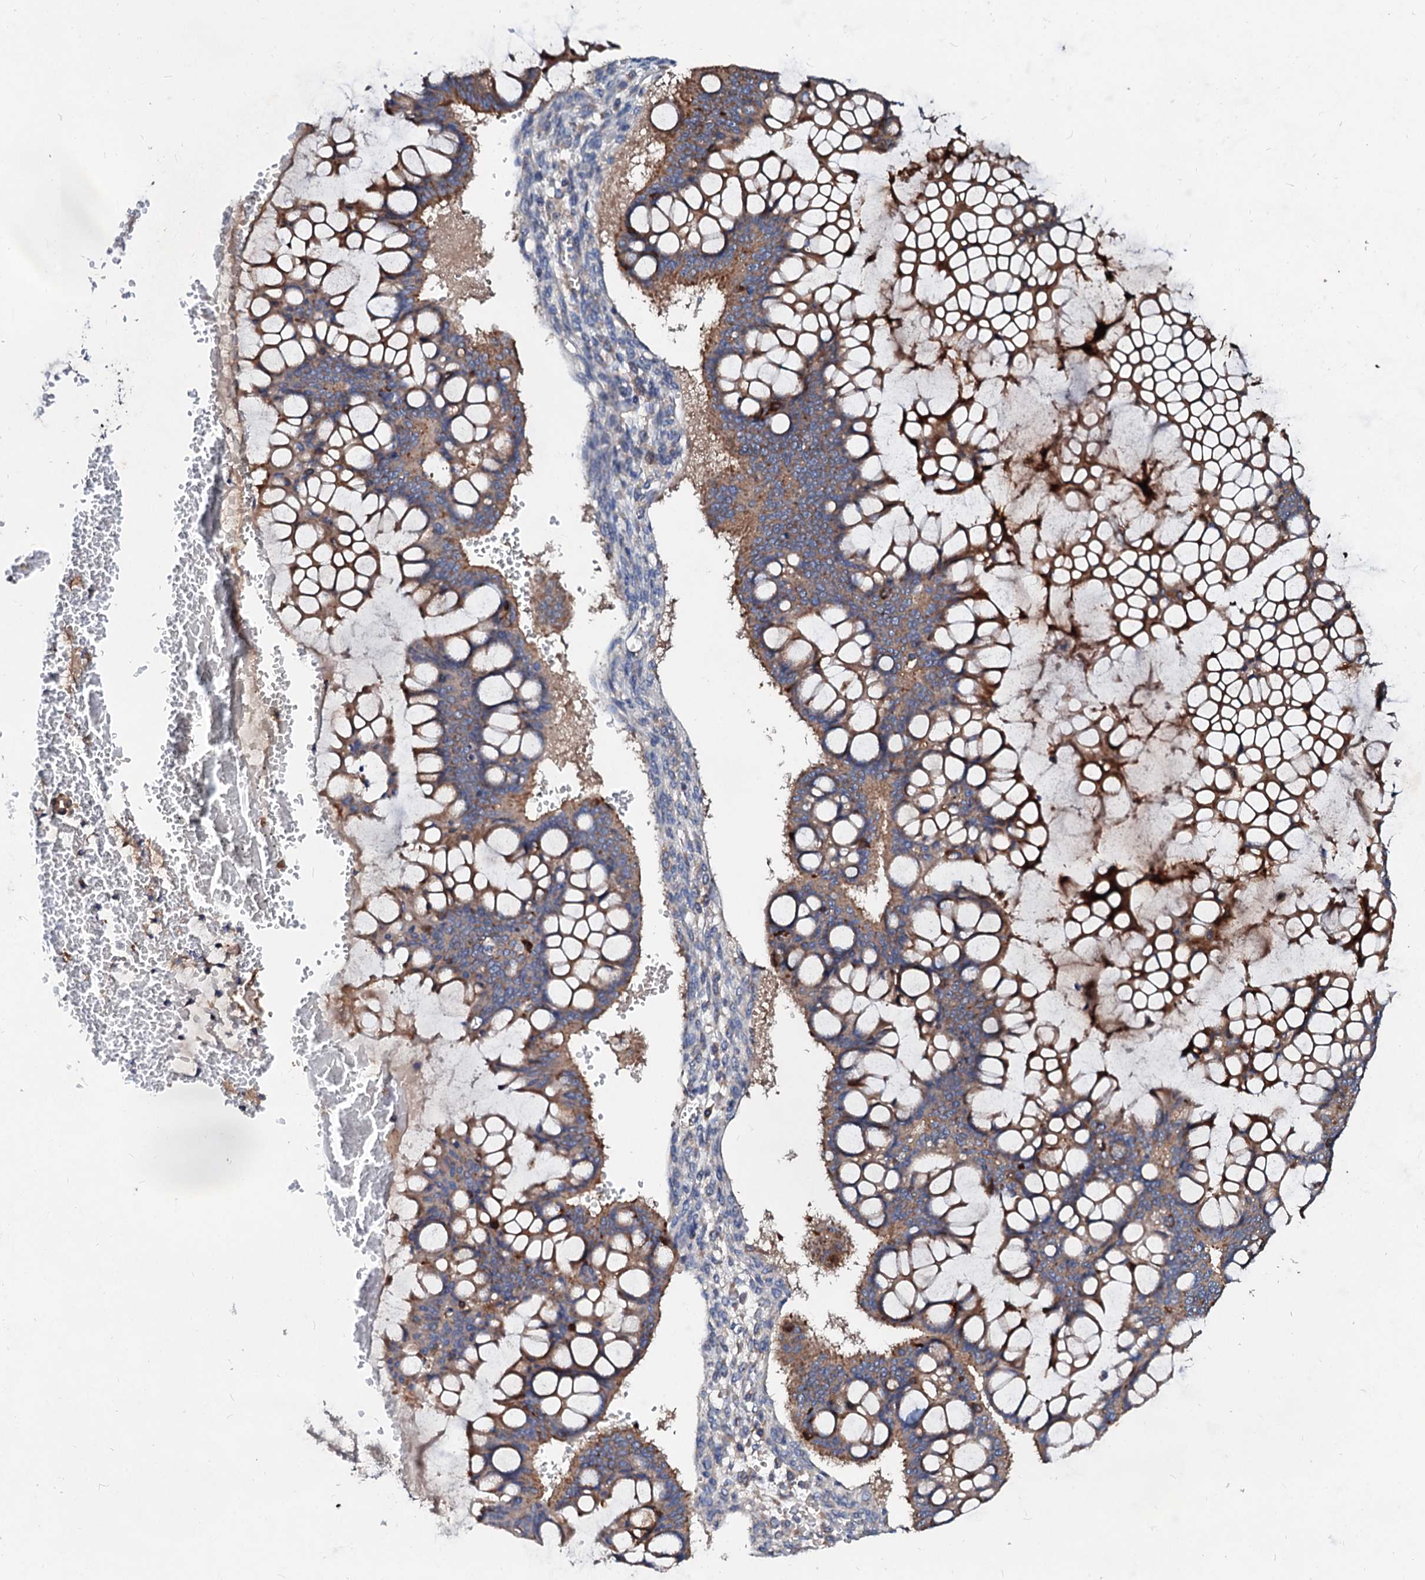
{"staining": {"intensity": "moderate", "quantity": ">75%", "location": "cytoplasmic/membranous"}, "tissue": "ovarian cancer", "cell_type": "Tumor cells", "image_type": "cancer", "snomed": [{"axis": "morphology", "description": "Cystadenocarcinoma, mucinous, NOS"}, {"axis": "topography", "description": "Ovary"}], "caption": "Protein positivity by IHC displays moderate cytoplasmic/membranous expression in approximately >75% of tumor cells in mucinous cystadenocarcinoma (ovarian). Immunohistochemistry (ihc) stains the protein of interest in brown and the nuclei are stained blue.", "gene": "FIBIN", "patient": {"sex": "female", "age": 73}}